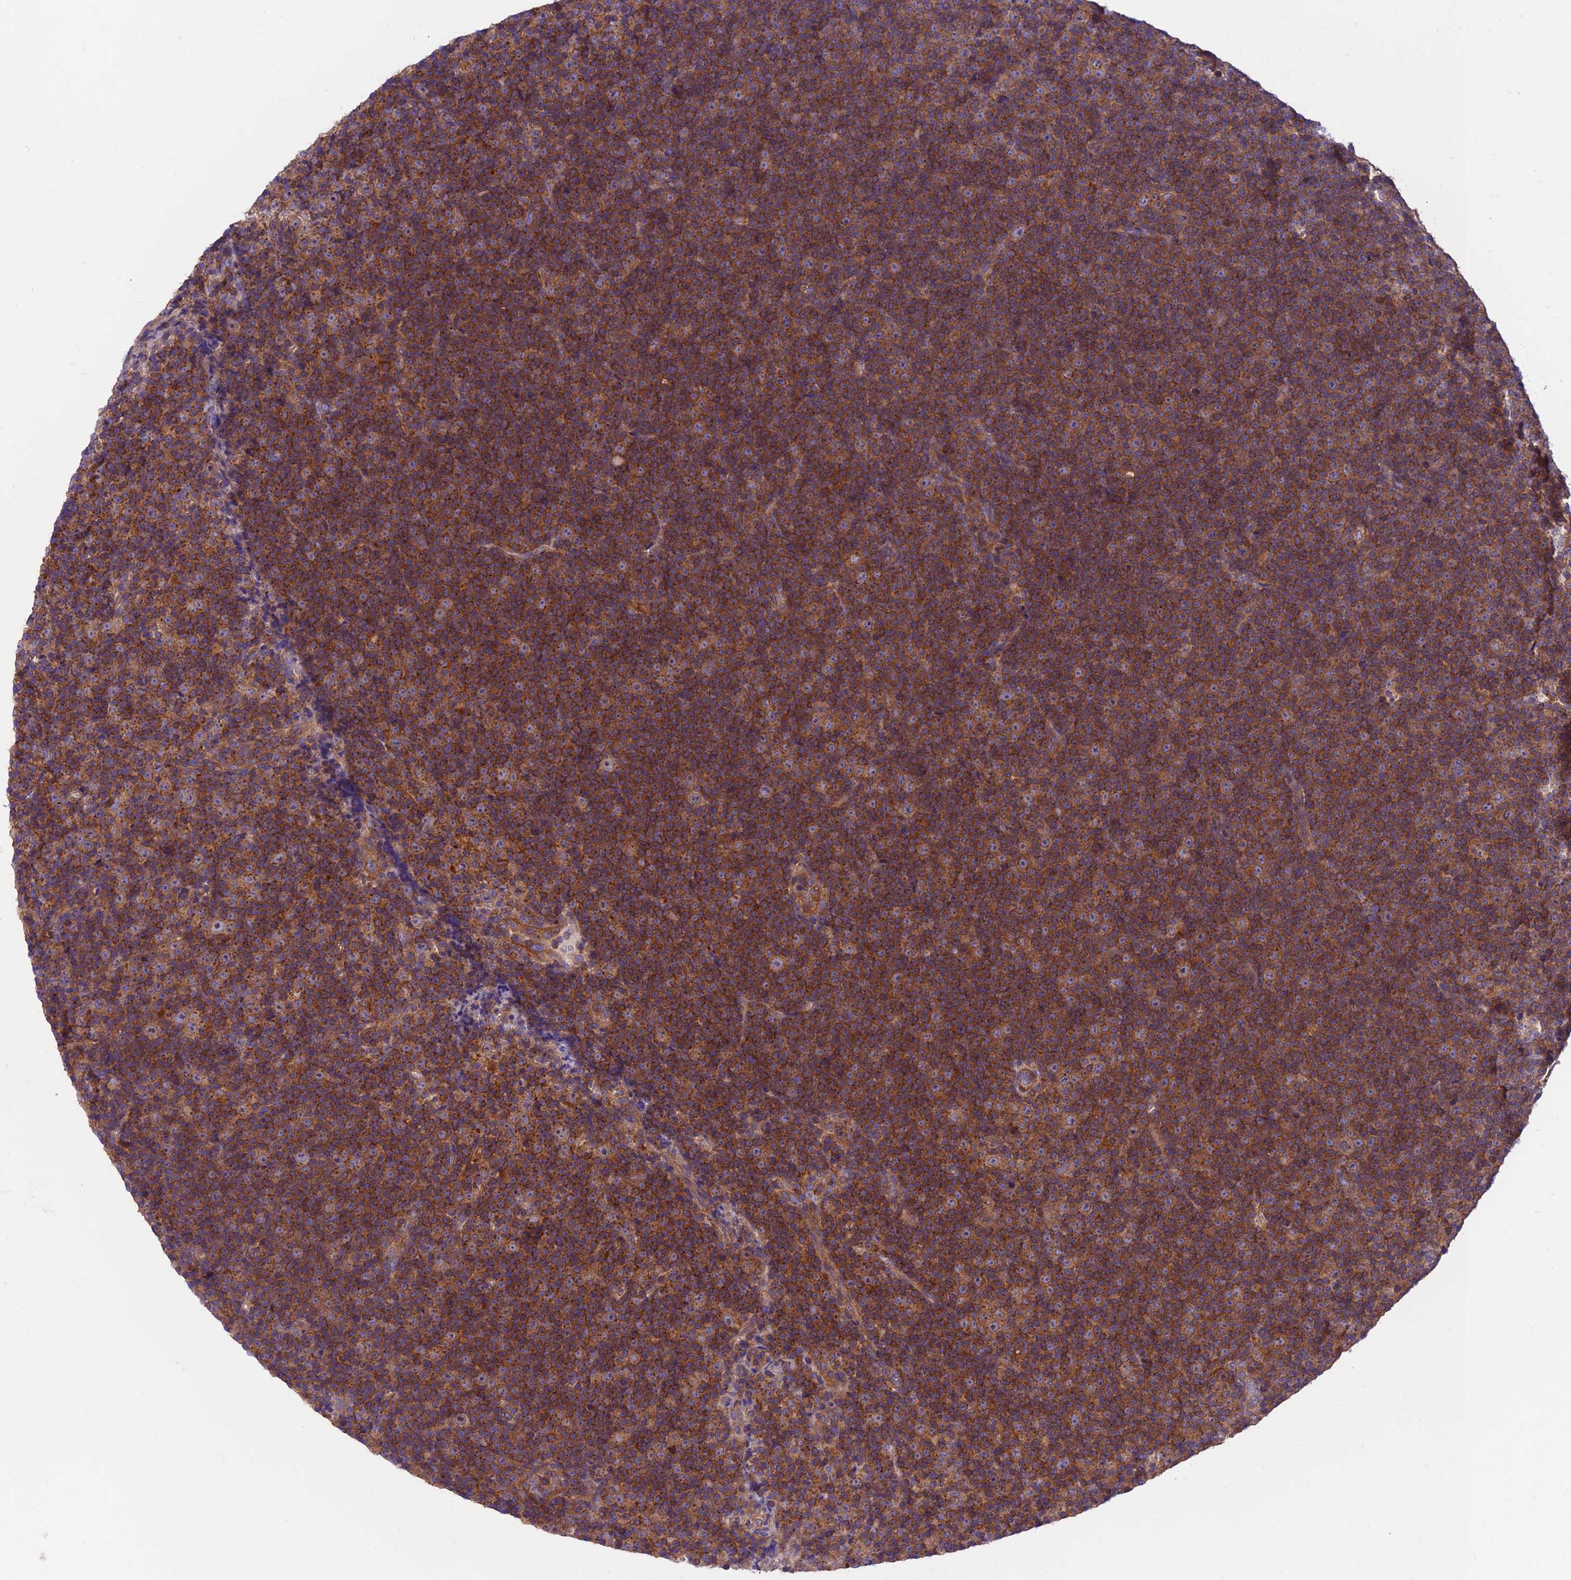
{"staining": {"intensity": "moderate", "quantity": ">75%", "location": "cytoplasmic/membranous"}, "tissue": "lymphoma", "cell_type": "Tumor cells", "image_type": "cancer", "snomed": [{"axis": "morphology", "description": "Malignant lymphoma, non-Hodgkin's type, Low grade"}, {"axis": "topography", "description": "Lymph node"}], "caption": "Lymphoma stained with IHC displays moderate cytoplasmic/membranous expression in approximately >75% of tumor cells. The protein of interest is stained brown, and the nuclei are stained in blue (DAB (3,3'-diaminobenzidine) IHC with brightfield microscopy, high magnification).", "gene": "VPS16", "patient": {"sex": "female", "age": 67}}